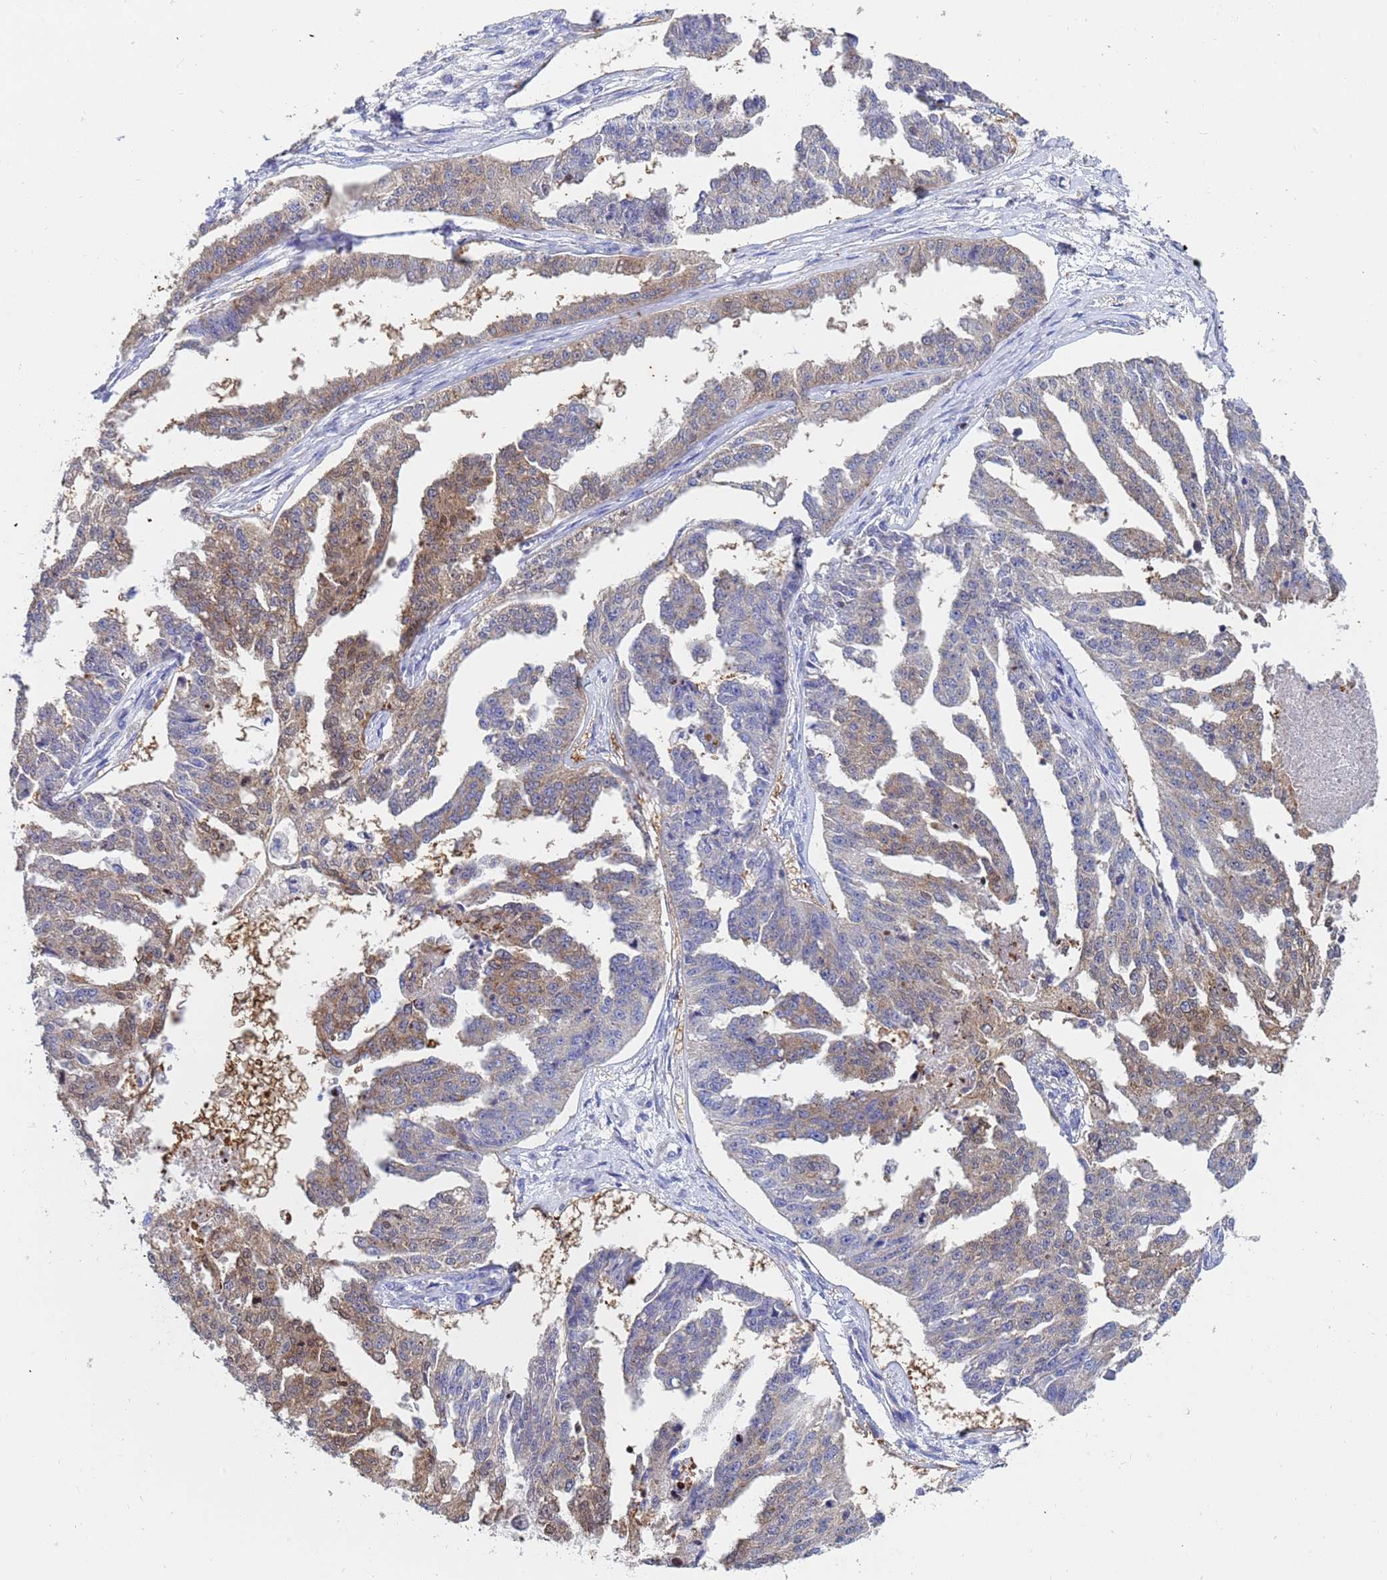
{"staining": {"intensity": "moderate", "quantity": "25%-75%", "location": "cytoplasmic/membranous"}, "tissue": "ovarian cancer", "cell_type": "Tumor cells", "image_type": "cancer", "snomed": [{"axis": "morphology", "description": "Cystadenocarcinoma, serous, NOS"}, {"axis": "topography", "description": "Ovary"}], "caption": "Immunohistochemistry (IHC) micrograph of human ovarian cancer stained for a protein (brown), which displays medium levels of moderate cytoplasmic/membranous expression in approximately 25%-75% of tumor cells.", "gene": "TTLL11", "patient": {"sex": "female", "age": 58}}